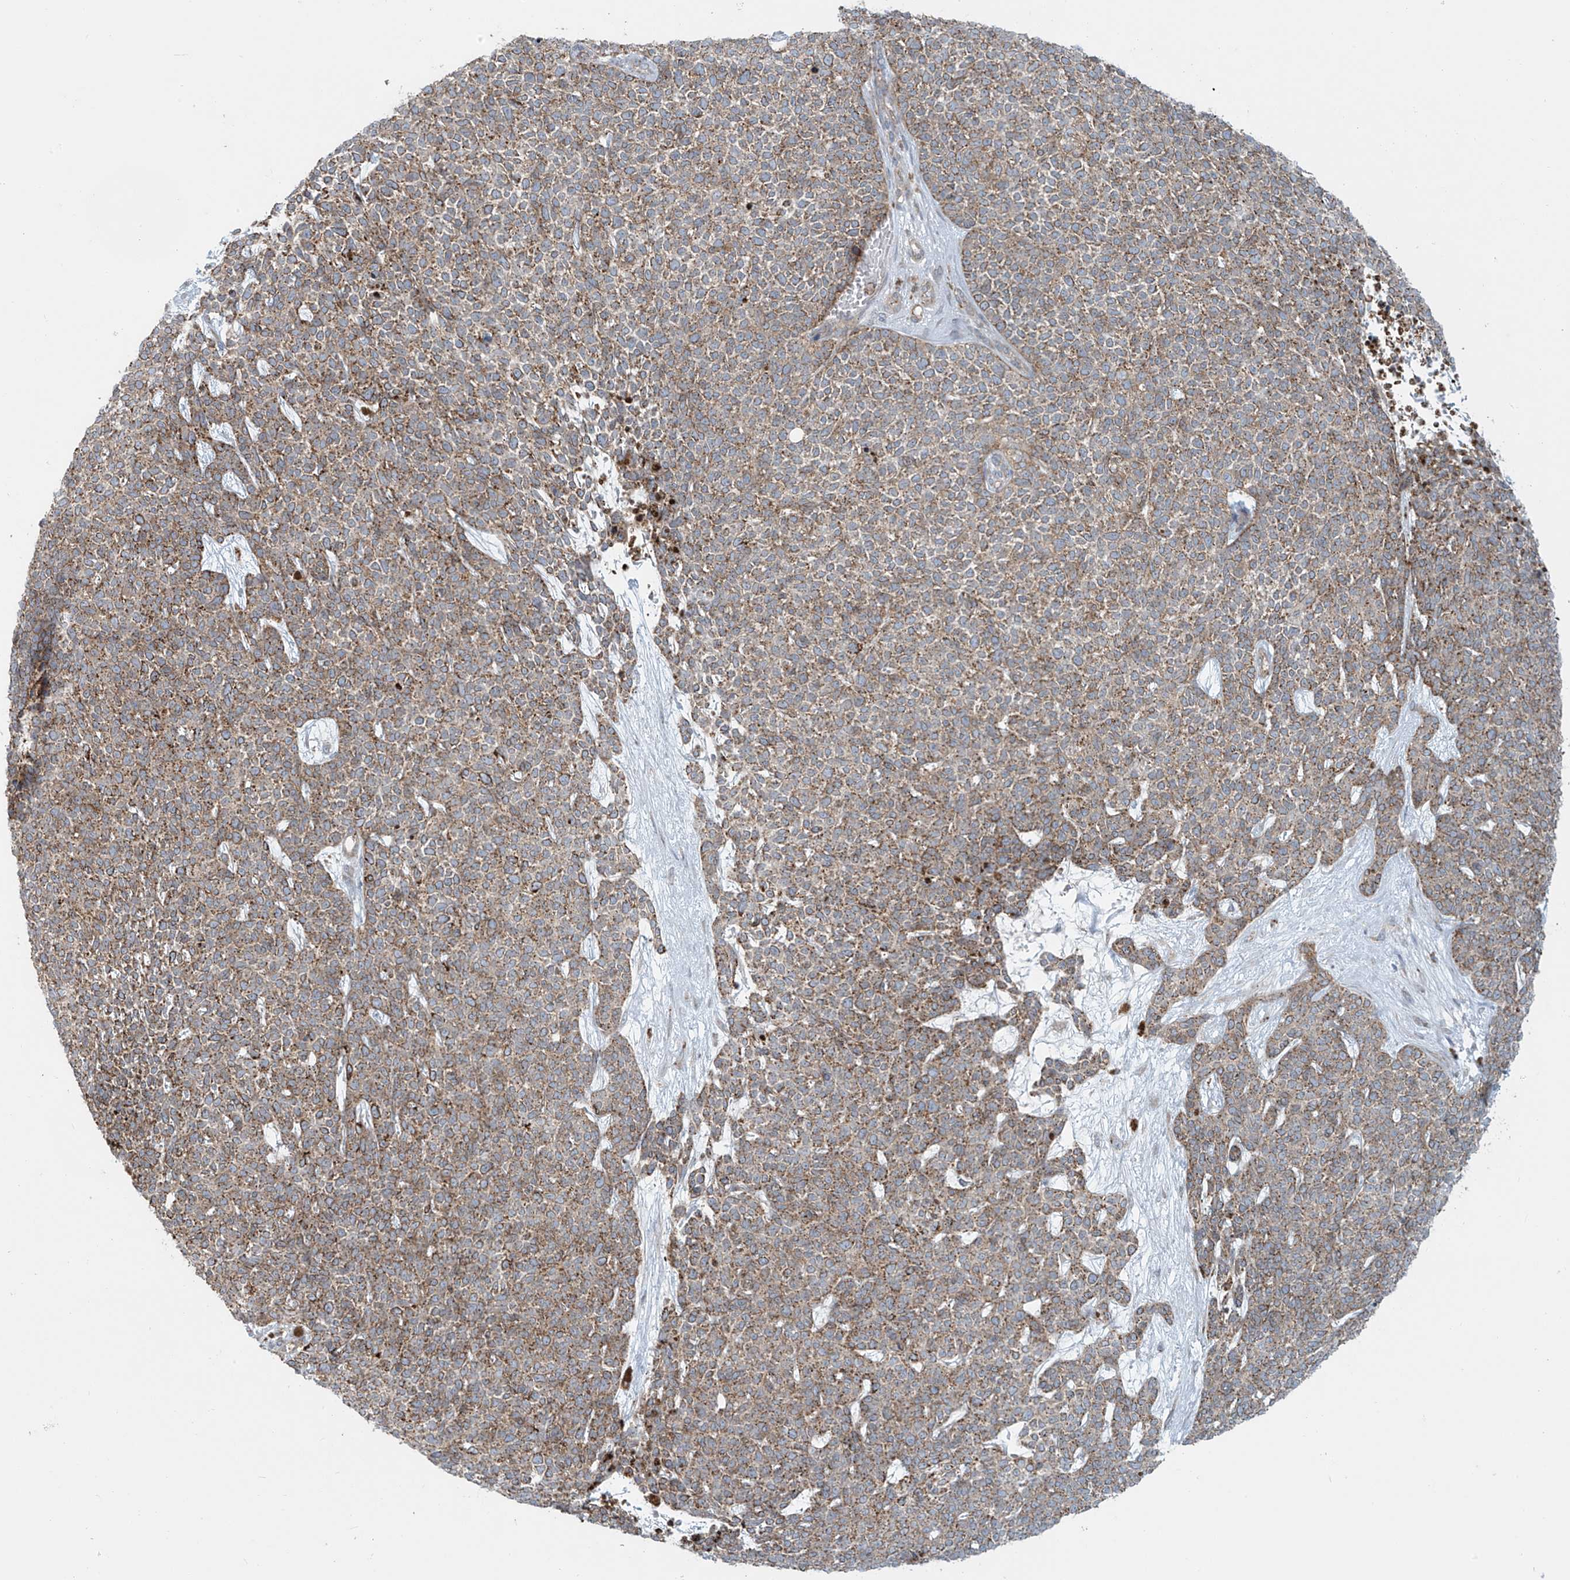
{"staining": {"intensity": "weak", "quantity": ">75%", "location": "cytoplasmic/membranous"}, "tissue": "skin cancer", "cell_type": "Tumor cells", "image_type": "cancer", "snomed": [{"axis": "morphology", "description": "Basal cell carcinoma"}, {"axis": "topography", "description": "Skin"}], "caption": "DAB immunohistochemical staining of basal cell carcinoma (skin) shows weak cytoplasmic/membranous protein expression in about >75% of tumor cells. The protein of interest is shown in brown color, while the nuclei are stained blue.", "gene": "LZTS3", "patient": {"sex": "female", "age": 84}}